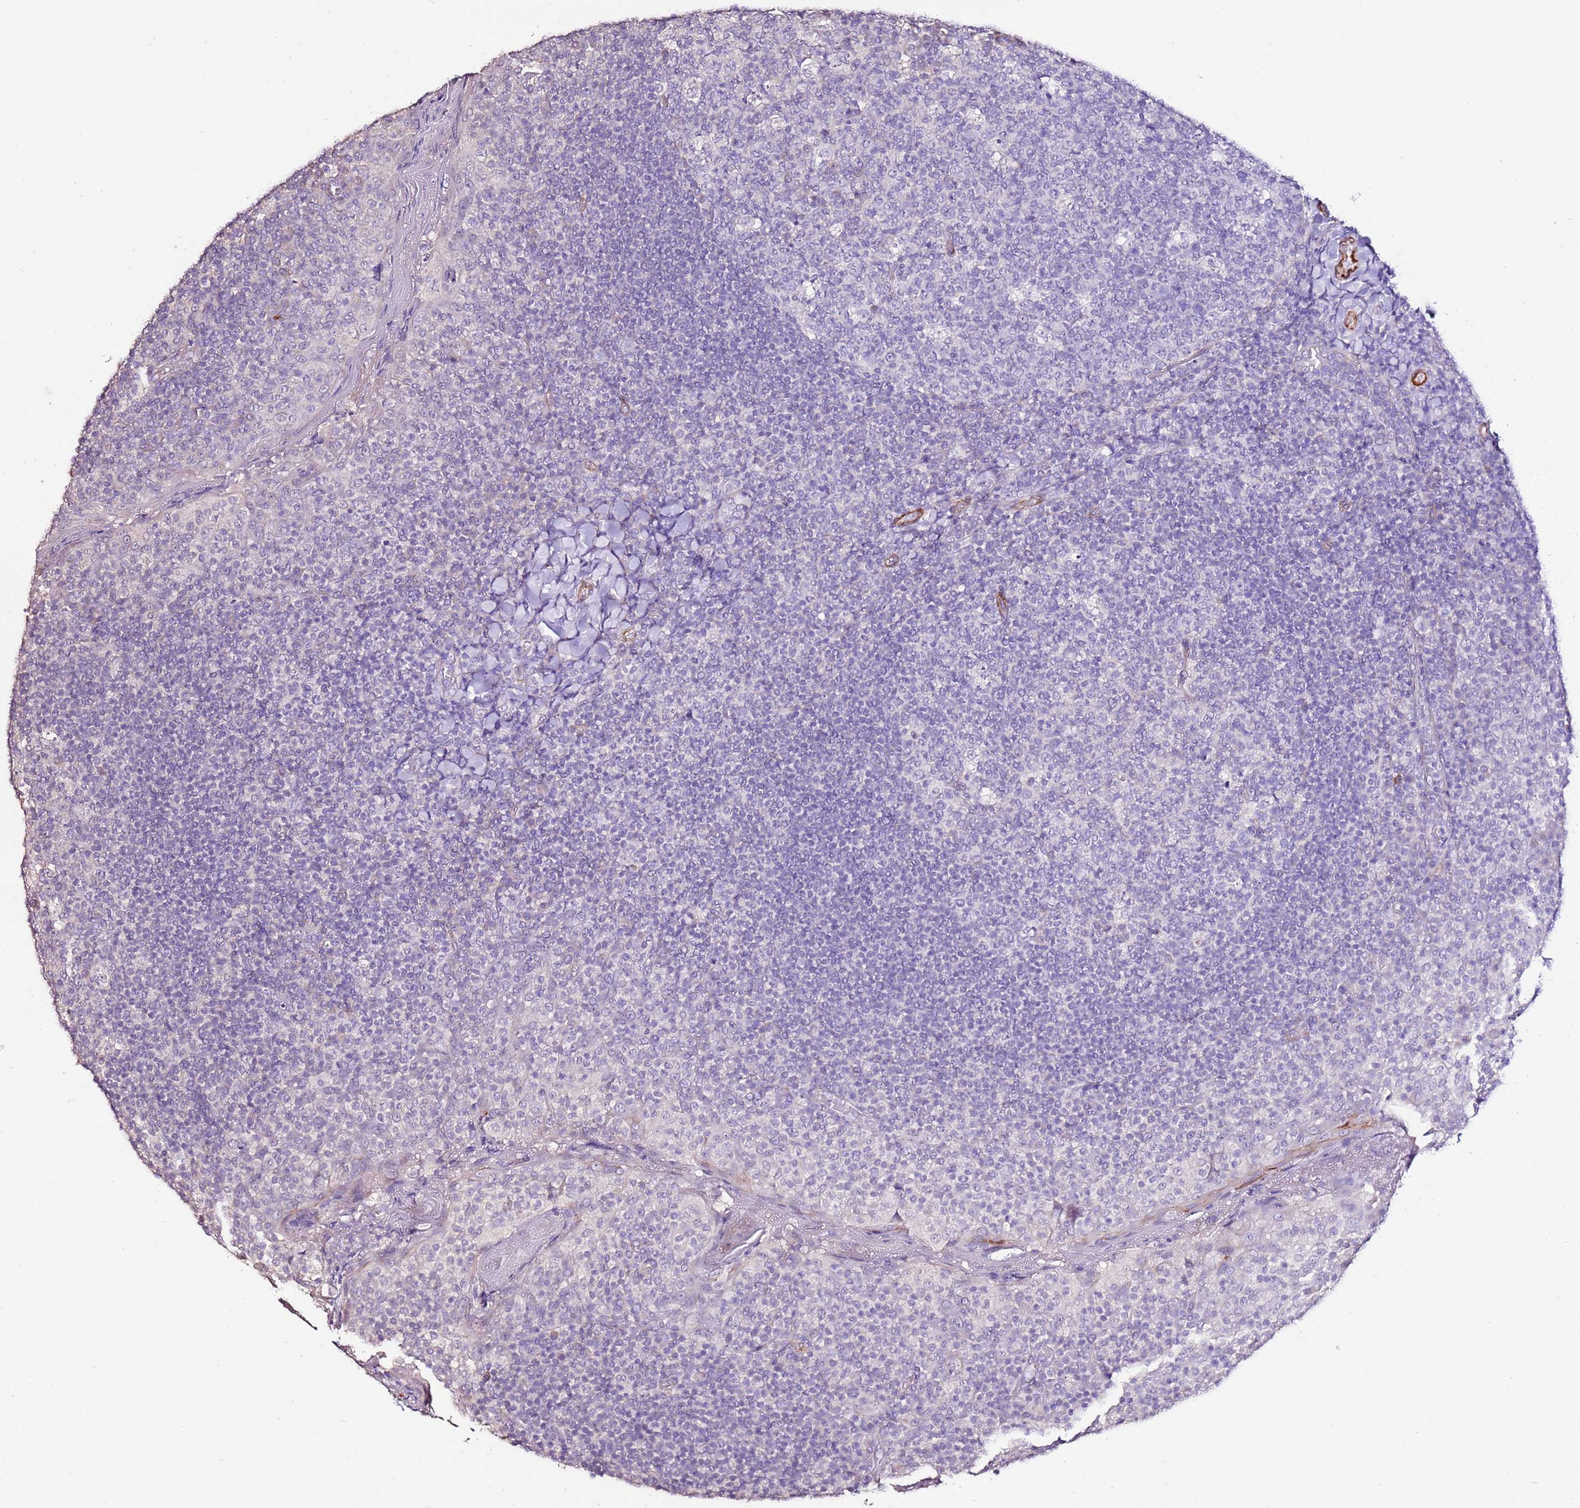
{"staining": {"intensity": "negative", "quantity": "none", "location": "none"}, "tissue": "tonsil", "cell_type": "Germinal center cells", "image_type": "normal", "snomed": [{"axis": "morphology", "description": "Normal tissue, NOS"}, {"axis": "topography", "description": "Tonsil"}], "caption": "Micrograph shows no significant protein positivity in germinal center cells of normal tonsil. (Stains: DAB IHC with hematoxylin counter stain, Microscopy: brightfield microscopy at high magnification).", "gene": "ART5", "patient": {"sex": "female", "age": 19}}